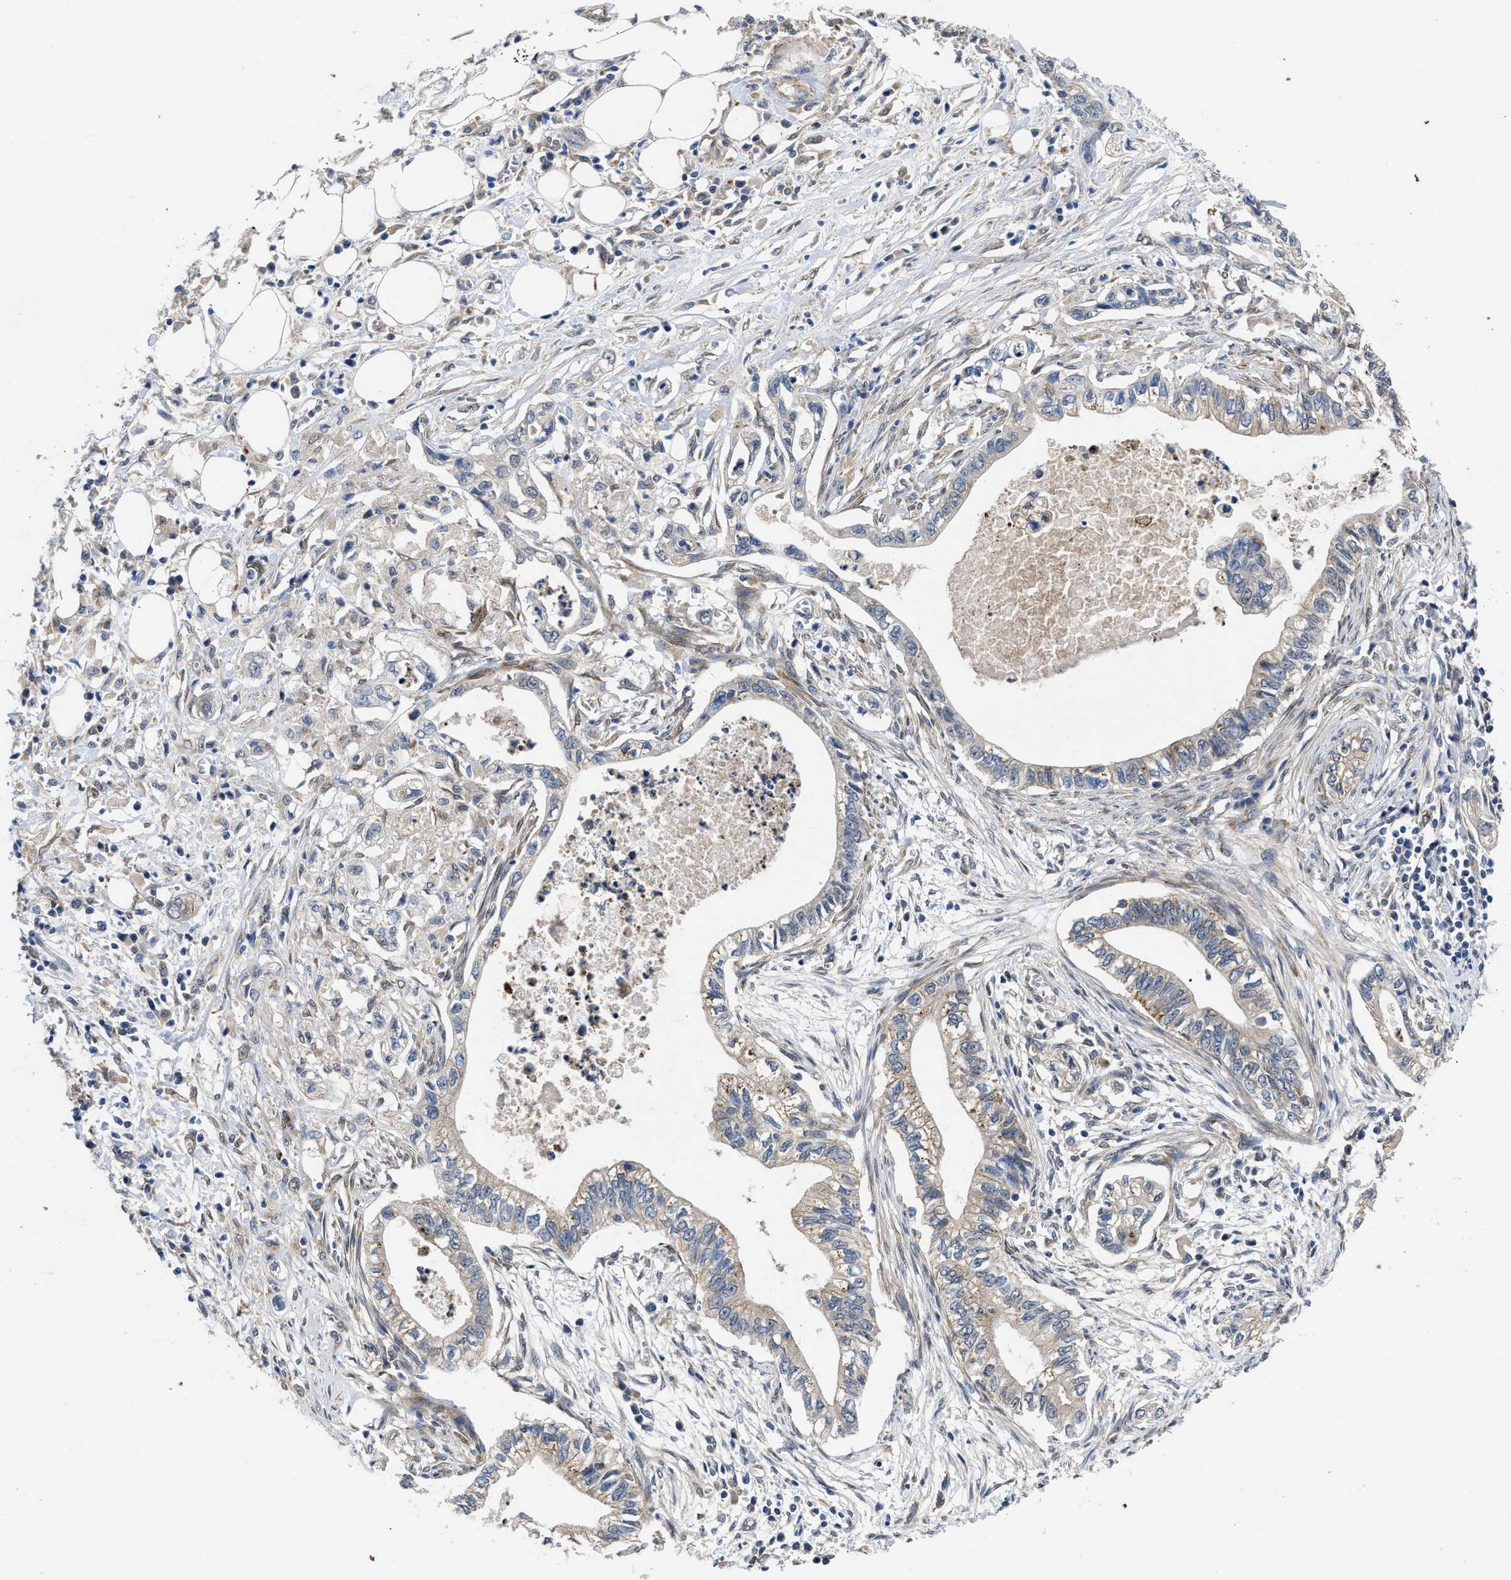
{"staining": {"intensity": "weak", "quantity": "<25%", "location": "cytoplasmic/membranous"}, "tissue": "pancreatic cancer", "cell_type": "Tumor cells", "image_type": "cancer", "snomed": [{"axis": "morphology", "description": "Adenocarcinoma, NOS"}, {"axis": "topography", "description": "Pancreas"}], "caption": "The photomicrograph exhibits no significant positivity in tumor cells of pancreatic cancer.", "gene": "PKD2", "patient": {"sex": "male", "age": 56}}